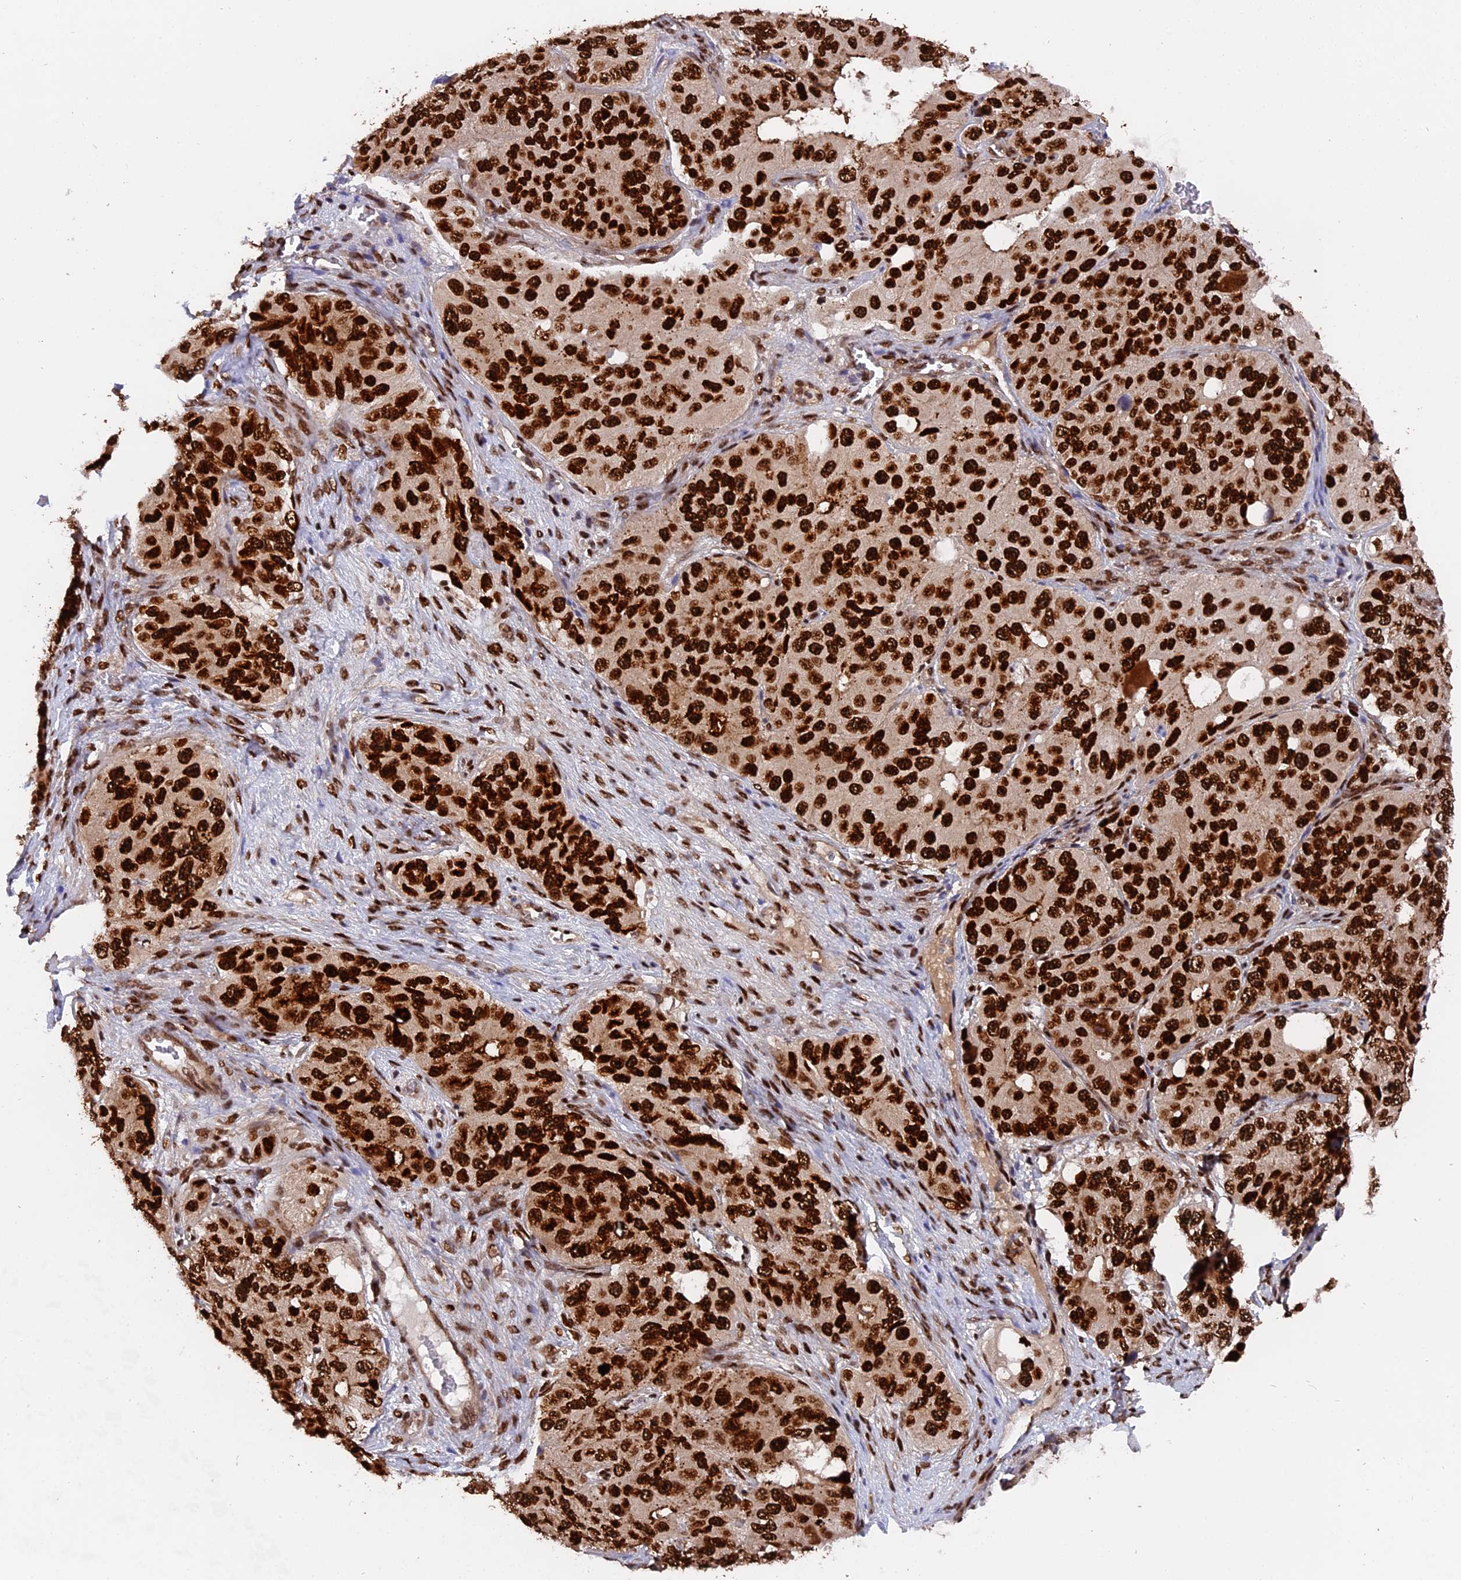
{"staining": {"intensity": "strong", "quantity": ">75%", "location": "nuclear"}, "tissue": "ovarian cancer", "cell_type": "Tumor cells", "image_type": "cancer", "snomed": [{"axis": "morphology", "description": "Carcinoma, endometroid"}, {"axis": "topography", "description": "Ovary"}], "caption": "The histopathology image demonstrates a brown stain indicating the presence of a protein in the nuclear of tumor cells in ovarian endometroid carcinoma. (IHC, brightfield microscopy, high magnification).", "gene": "RAMAC", "patient": {"sex": "female", "age": 51}}